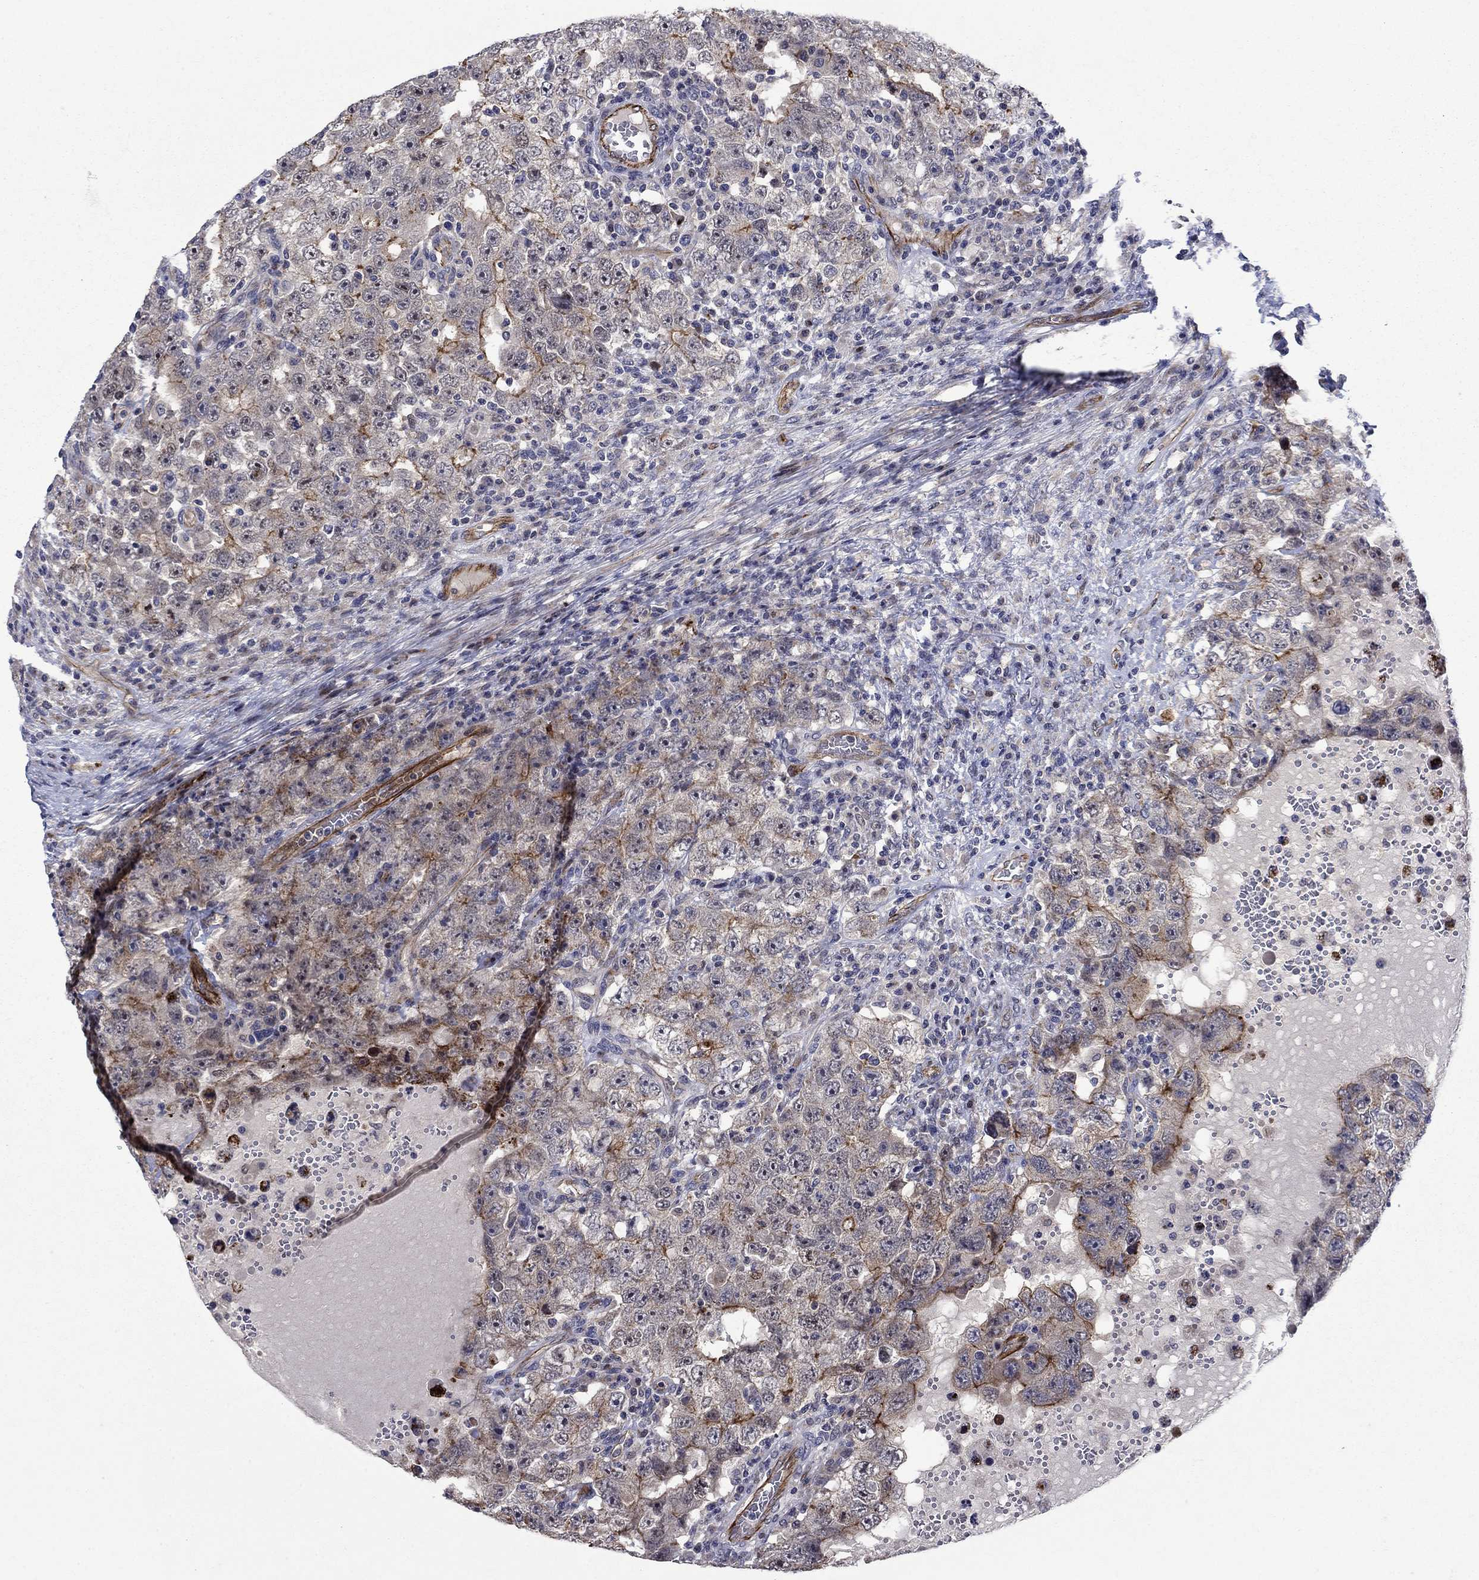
{"staining": {"intensity": "strong", "quantity": "<25%", "location": "cytoplasmic/membranous"}, "tissue": "testis cancer", "cell_type": "Tumor cells", "image_type": "cancer", "snomed": [{"axis": "morphology", "description": "Carcinoma, Embryonal, NOS"}, {"axis": "topography", "description": "Testis"}], "caption": "Immunohistochemistry (DAB) staining of testis embryonal carcinoma displays strong cytoplasmic/membranous protein expression in approximately <25% of tumor cells.", "gene": "SLC7A1", "patient": {"sex": "male", "age": 26}}